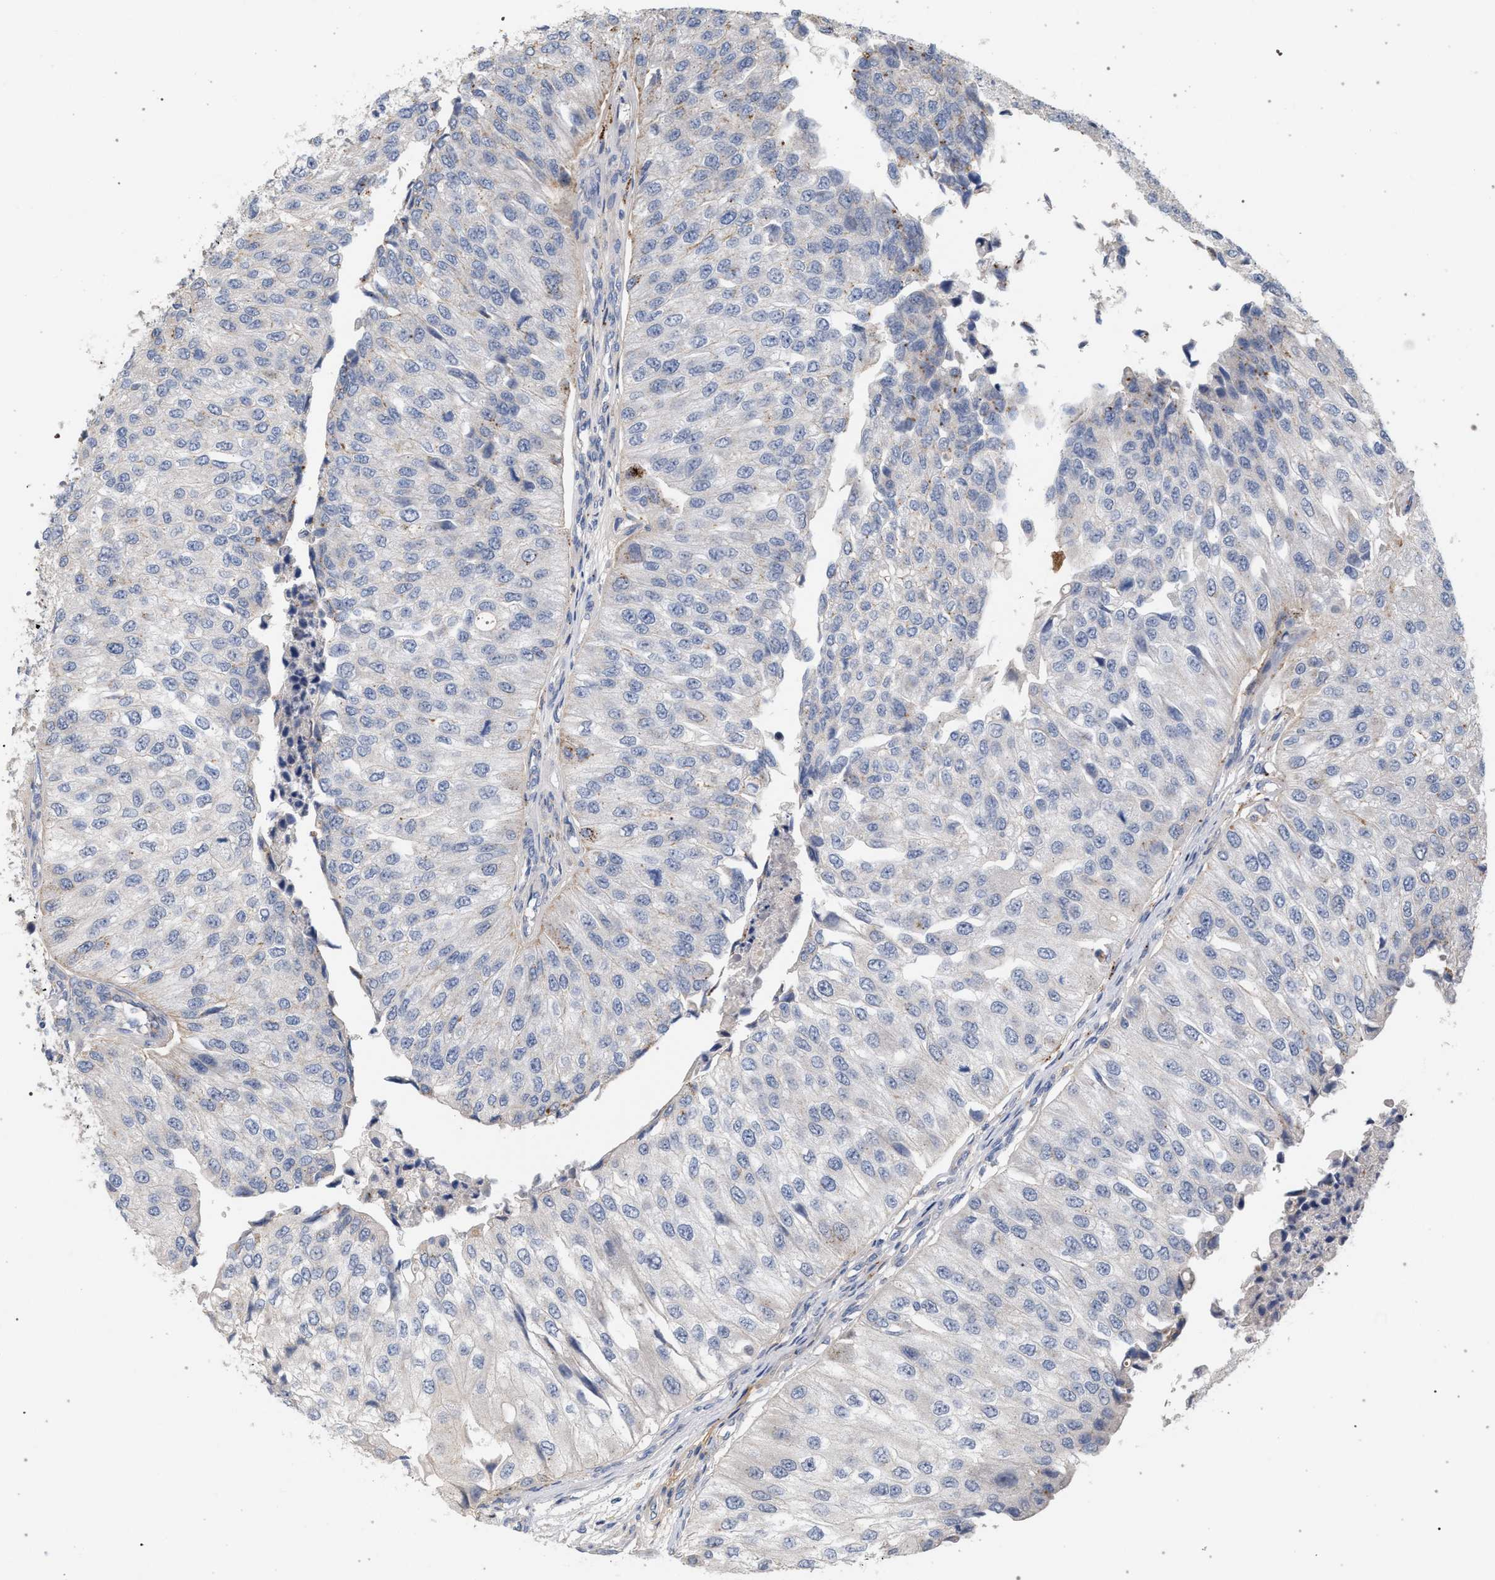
{"staining": {"intensity": "negative", "quantity": "none", "location": "none"}, "tissue": "urothelial cancer", "cell_type": "Tumor cells", "image_type": "cancer", "snomed": [{"axis": "morphology", "description": "Urothelial carcinoma, High grade"}, {"axis": "topography", "description": "Kidney"}, {"axis": "topography", "description": "Urinary bladder"}], "caption": "This is a image of immunohistochemistry (IHC) staining of urothelial cancer, which shows no staining in tumor cells.", "gene": "MAMDC2", "patient": {"sex": "male", "age": 77}}